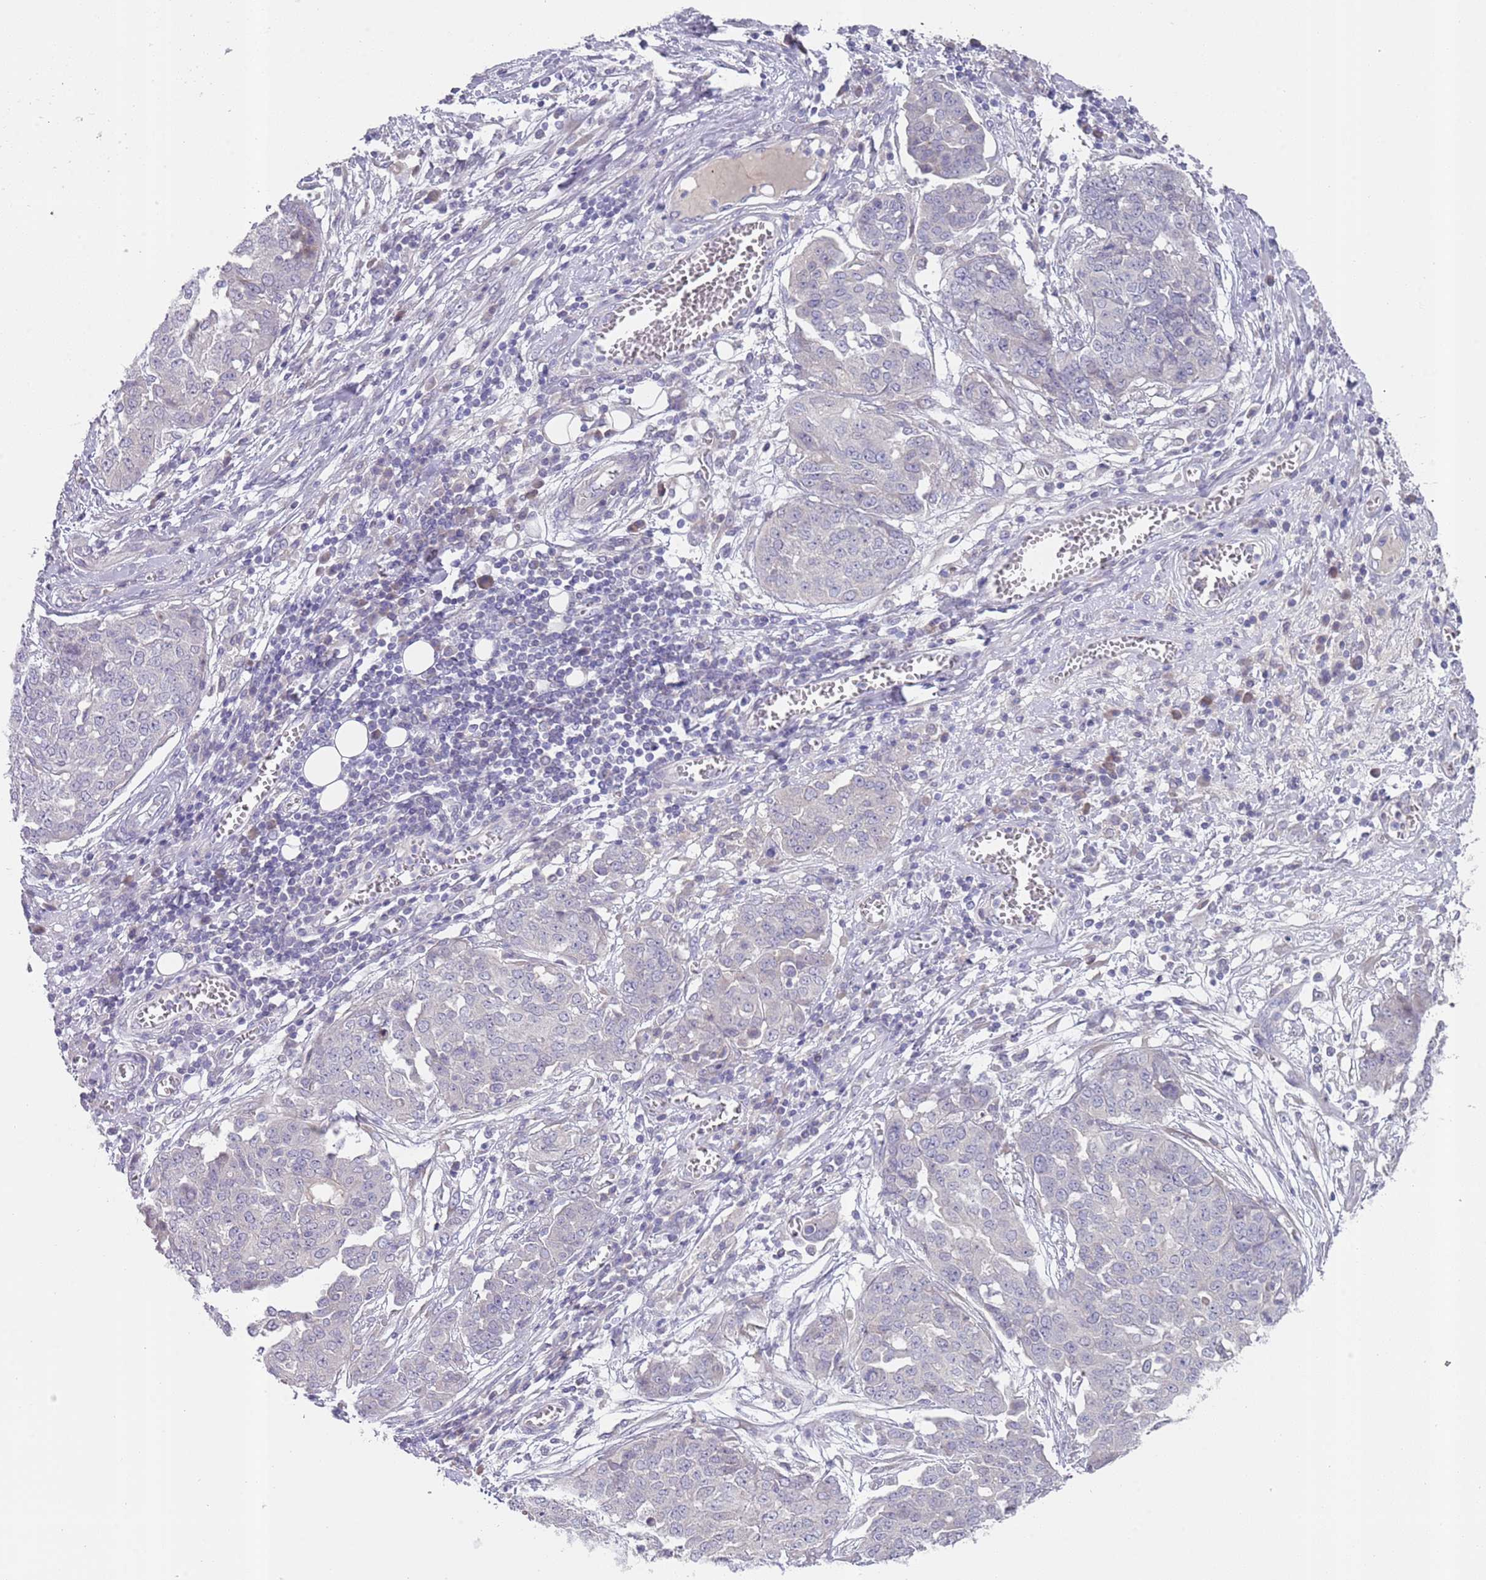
{"staining": {"intensity": "negative", "quantity": "none", "location": "none"}, "tissue": "ovarian cancer", "cell_type": "Tumor cells", "image_type": "cancer", "snomed": [{"axis": "morphology", "description": "Cystadenocarcinoma, serous, NOS"}, {"axis": "topography", "description": "Soft tissue"}, {"axis": "topography", "description": "Ovary"}], "caption": "A high-resolution micrograph shows IHC staining of serous cystadenocarcinoma (ovarian), which exhibits no significant expression in tumor cells.", "gene": "PRAC1", "patient": {"sex": "female", "age": 57}}